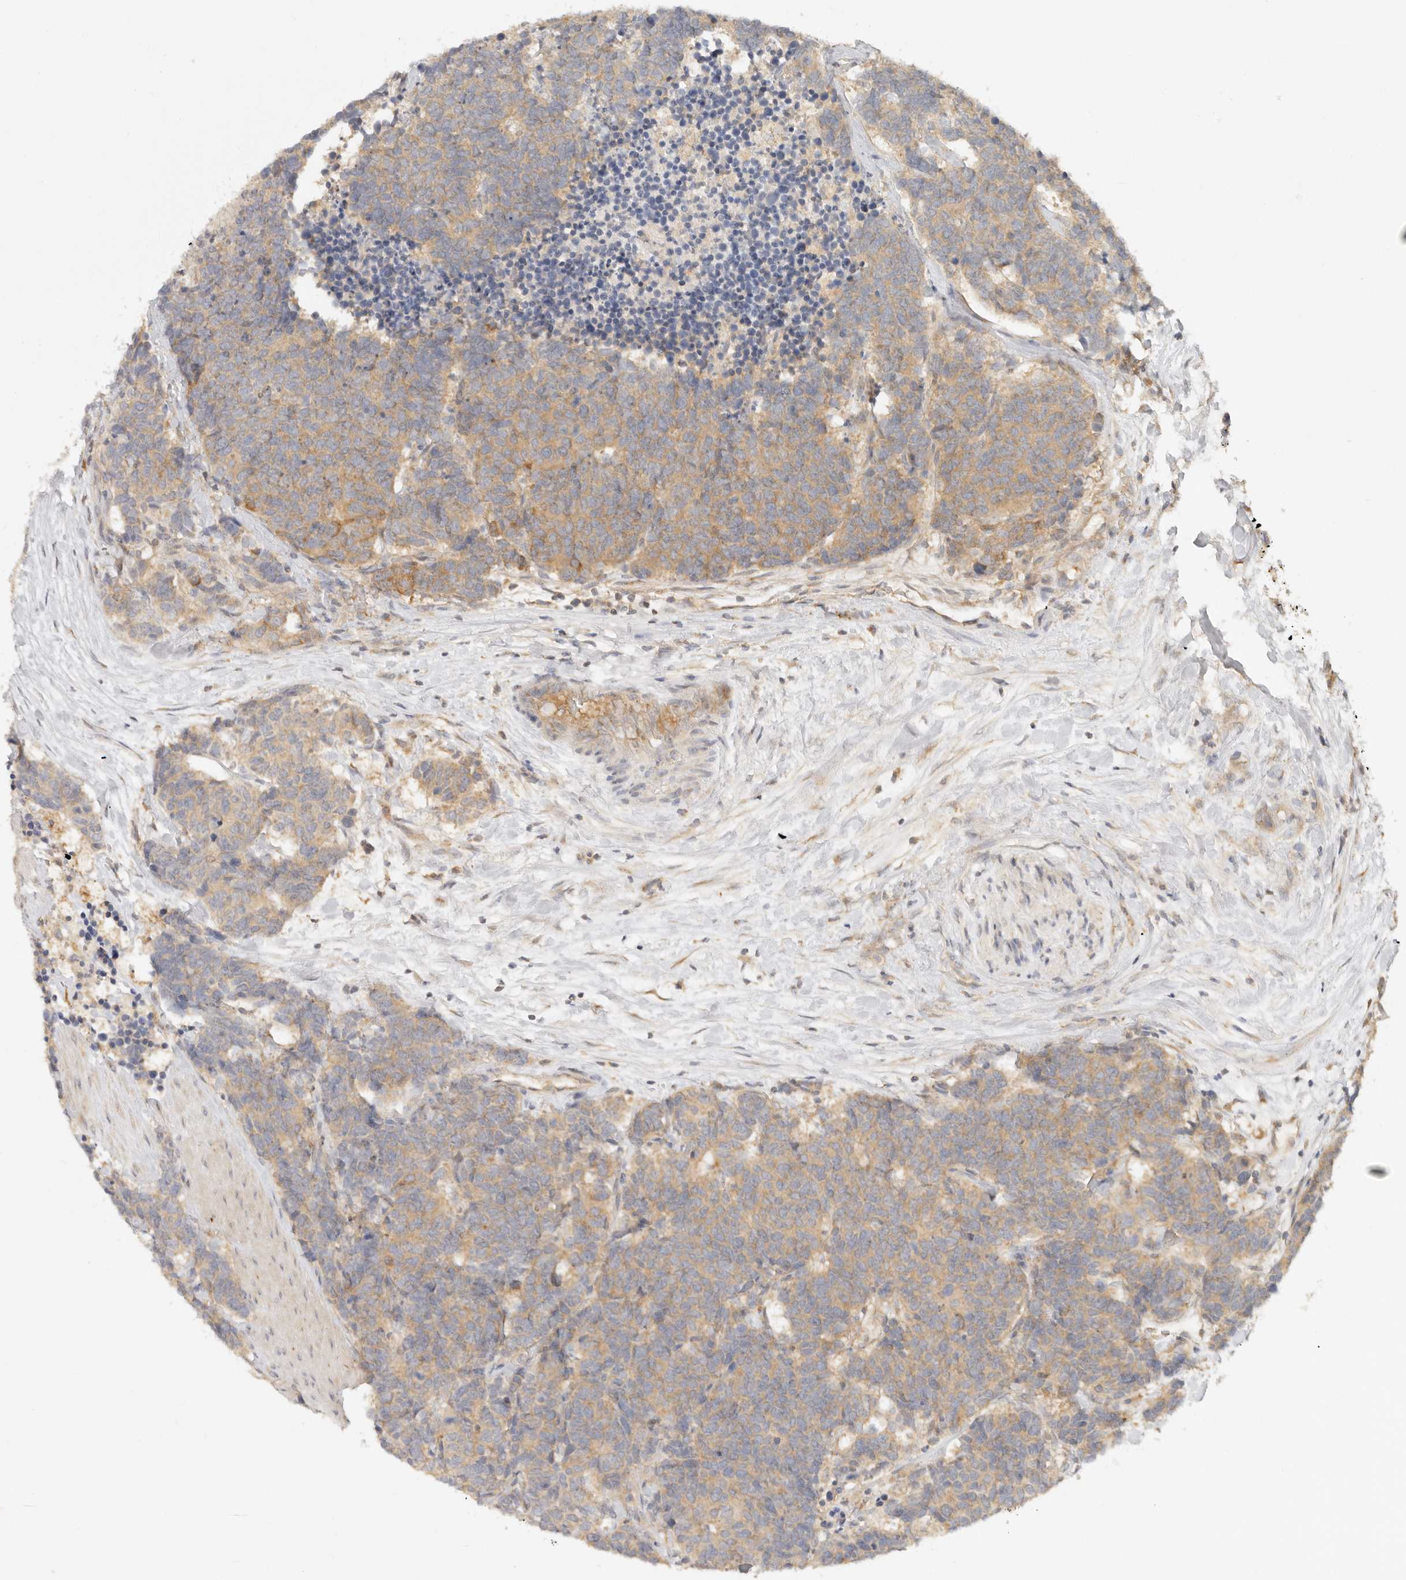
{"staining": {"intensity": "moderate", "quantity": ">75%", "location": "cytoplasmic/membranous"}, "tissue": "carcinoid", "cell_type": "Tumor cells", "image_type": "cancer", "snomed": [{"axis": "morphology", "description": "Carcinoma, NOS"}, {"axis": "morphology", "description": "Carcinoid, malignant, NOS"}, {"axis": "topography", "description": "Urinary bladder"}], "caption": "Carcinoma stained with a brown dye reveals moderate cytoplasmic/membranous positive staining in approximately >75% of tumor cells.", "gene": "HECTD3", "patient": {"sex": "male", "age": 57}}